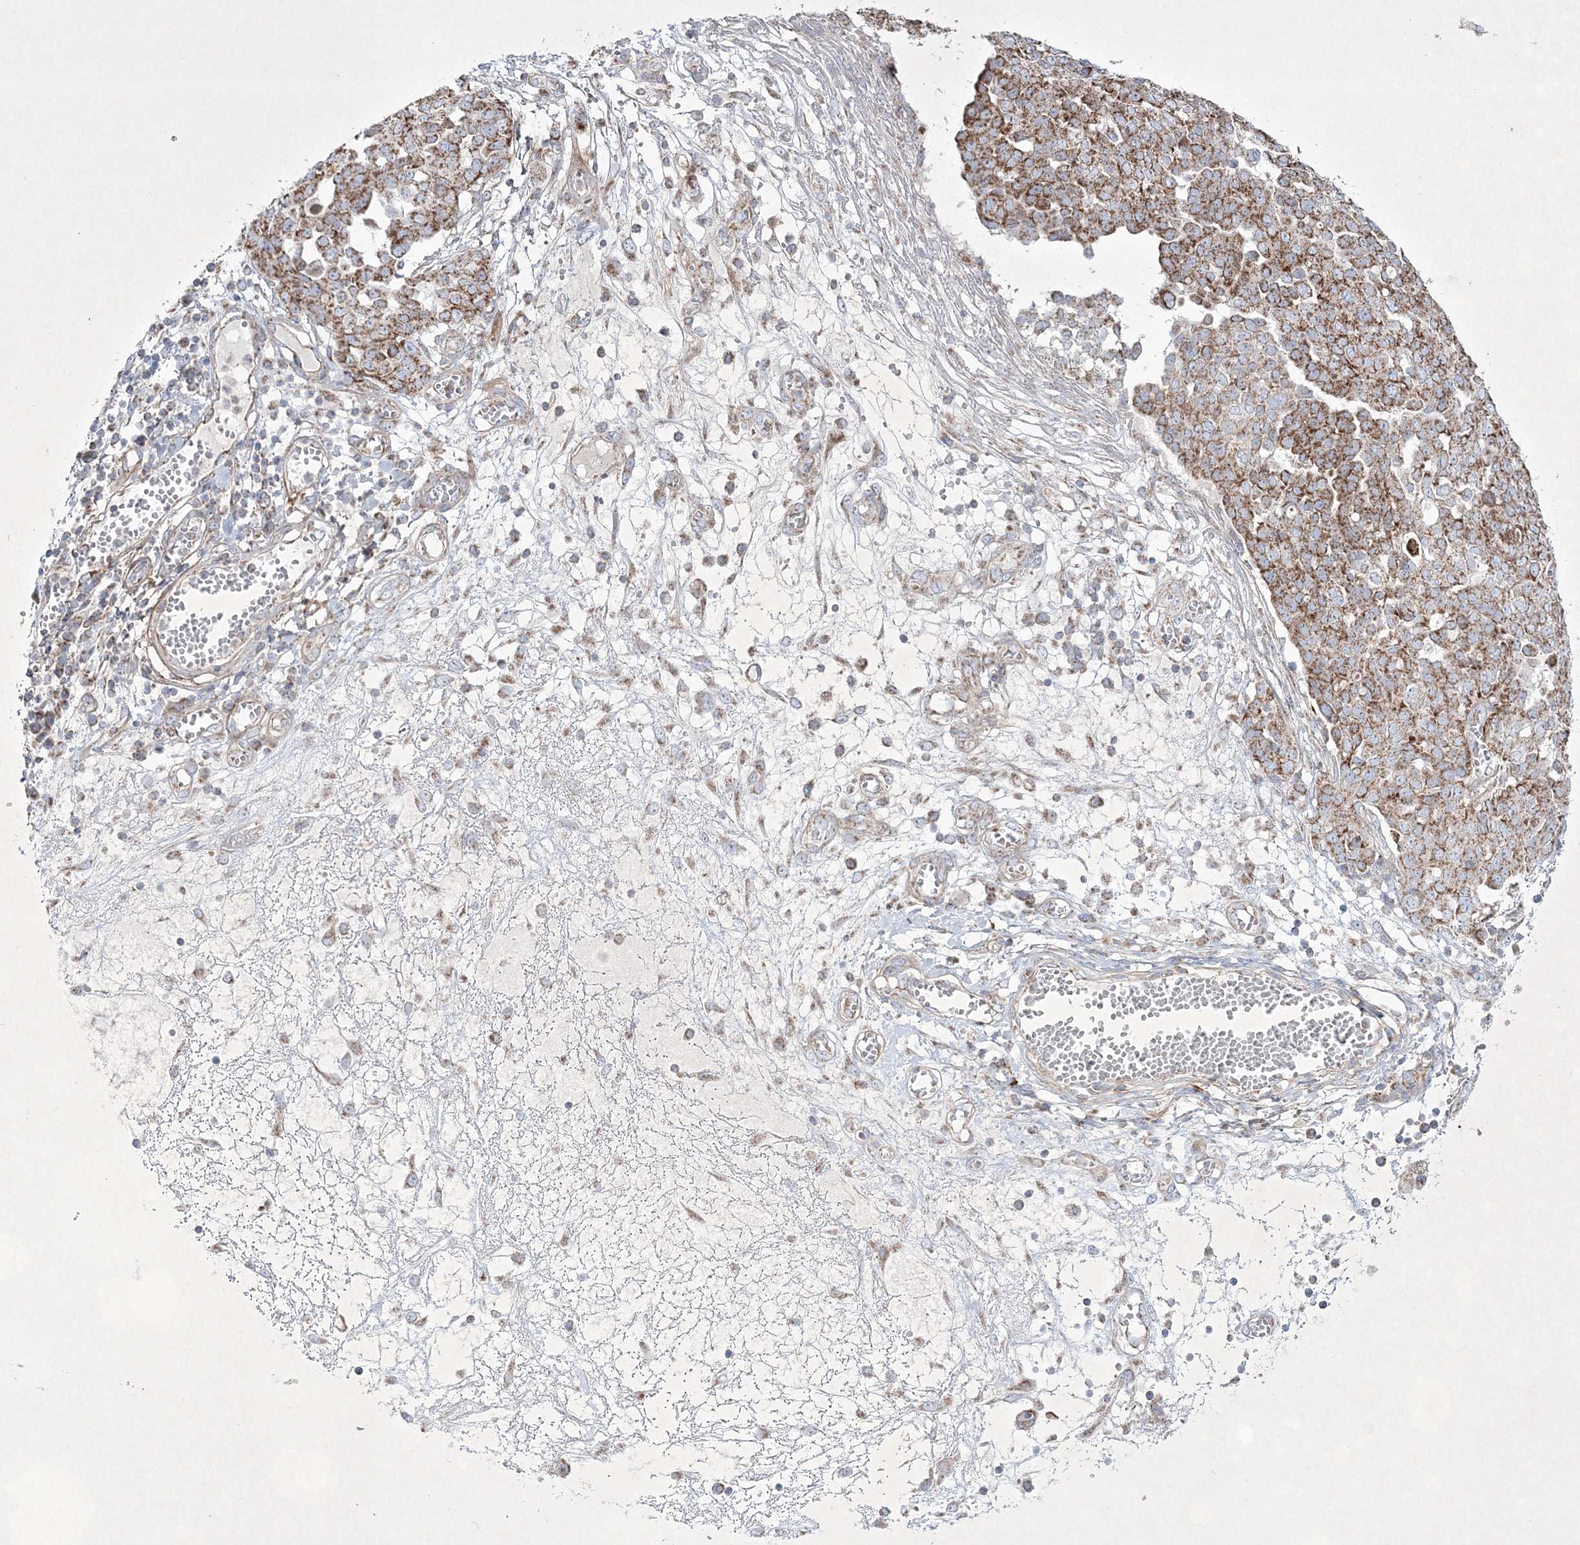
{"staining": {"intensity": "moderate", "quantity": ">75%", "location": "cytoplasmic/membranous"}, "tissue": "ovarian cancer", "cell_type": "Tumor cells", "image_type": "cancer", "snomed": [{"axis": "morphology", "description": "Cystadenocarcinoma, serous, NOS"}, {"axis": "topography", "description": "Soft tissue"}, {"axis": "topography", "description": "Ovary"}], "caption": "High-power microscopy captured an immunohistochemistry micrograph of ovarian cancer (serous cystadenocarcinoma), revealing moderate cytoplasmic/membranous positivity in about >75% of tumor cells.", "gene": "RICTOR", "patient": {"sex": "female", "age": 57}}